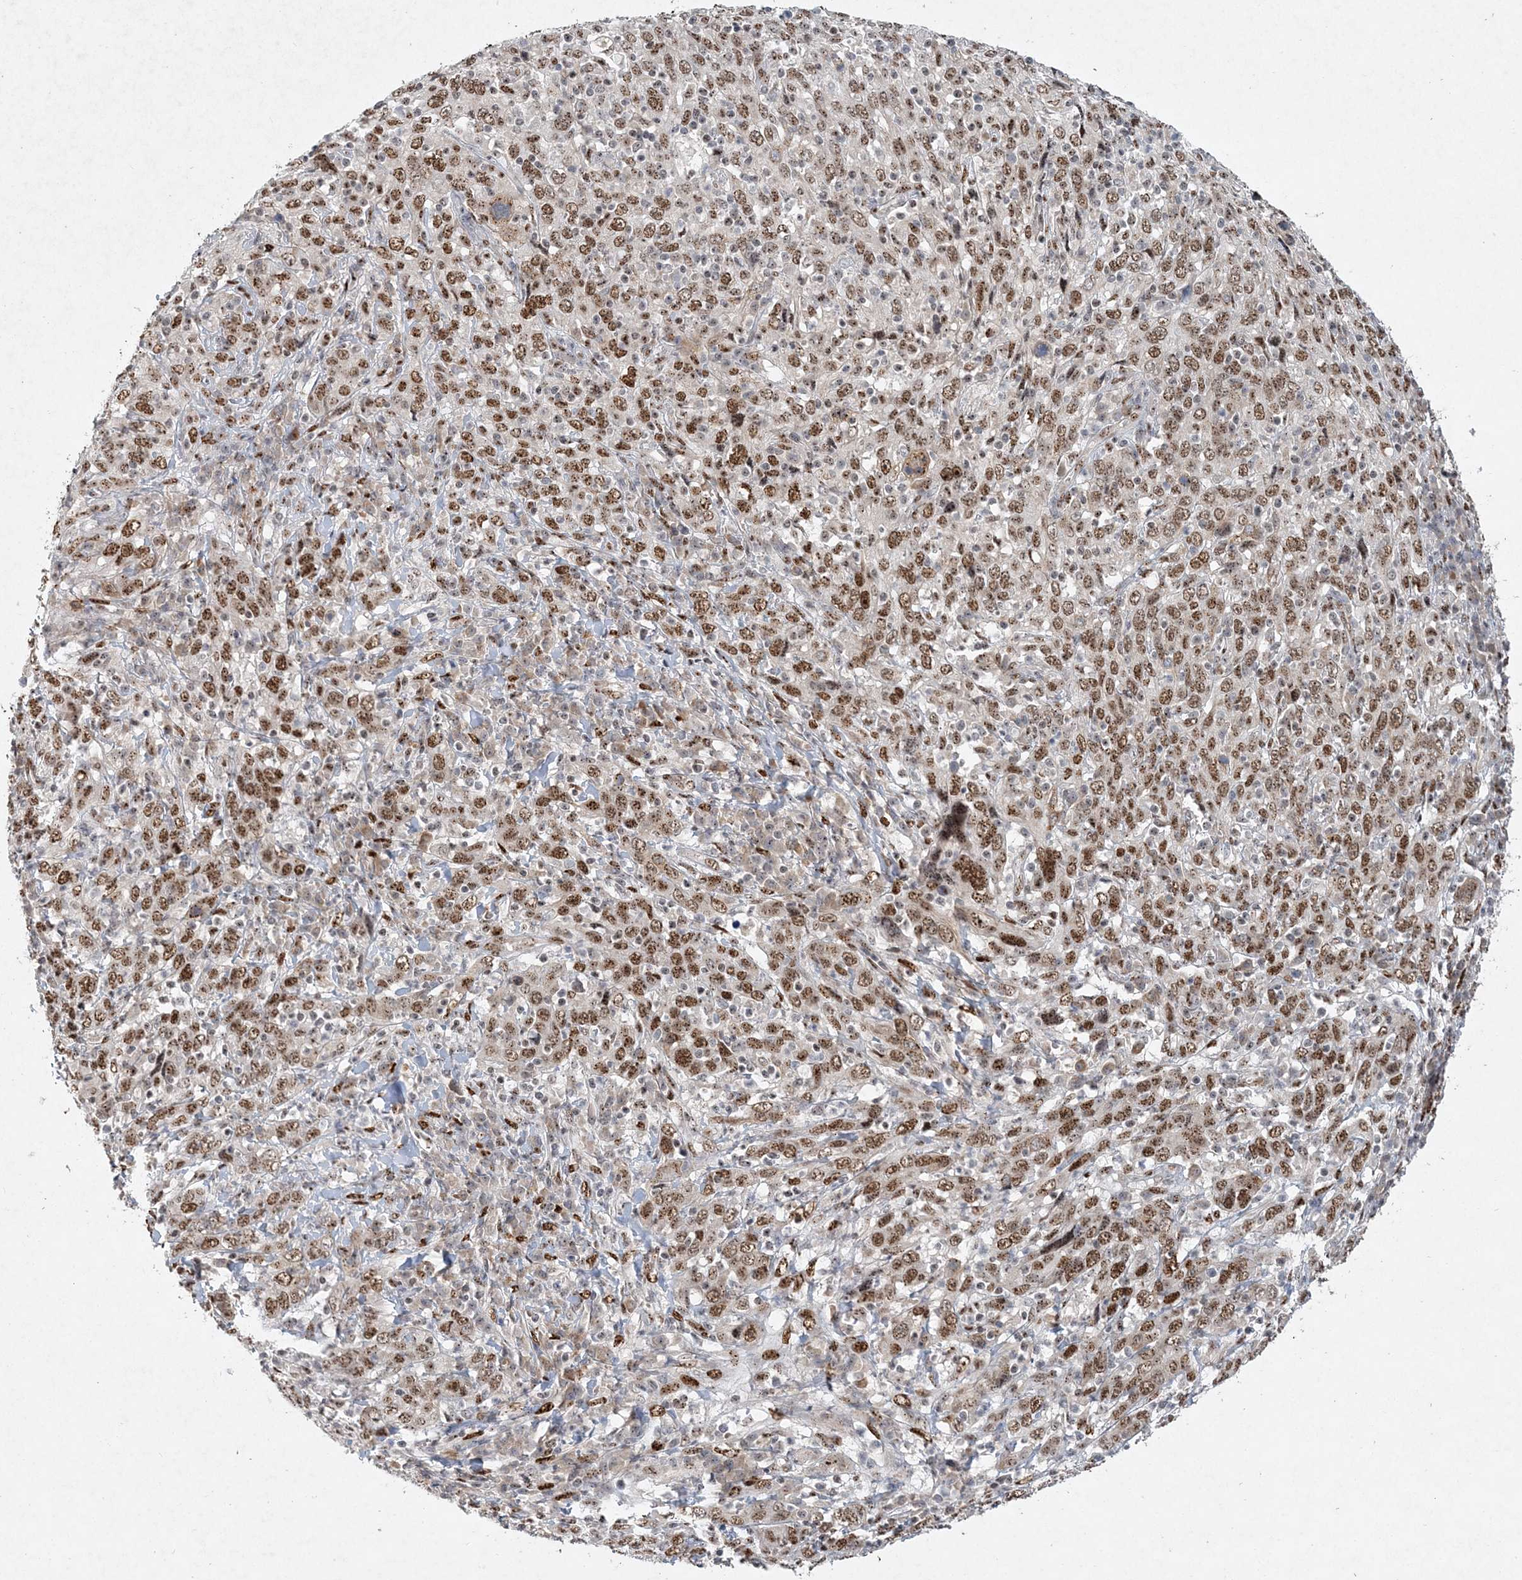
{"staining": {"intensity": "moderate", "quantity": ">75%", "location": "nuclear"}, "tissue": "cervical cancer", "cell_type": "Tumor cells", "image_type": "cancer", "snomed": [{"axis": "morphology", "description": "Squamous cell carcinoma, NOS"}, {"axis": "topography", "description": "Cervix"}], "caption": "Tumor cells demonstrate moderate nuclear positivity in approximately >75% of cells in squamous cell carcinoma (cervical). The staining was performed using DAB, with brown indicating positive protein expression. Nuclei are stained blue with hematoxylin.", "gene": "GIN1", "patient": {"sex": "female", "age": 46}}